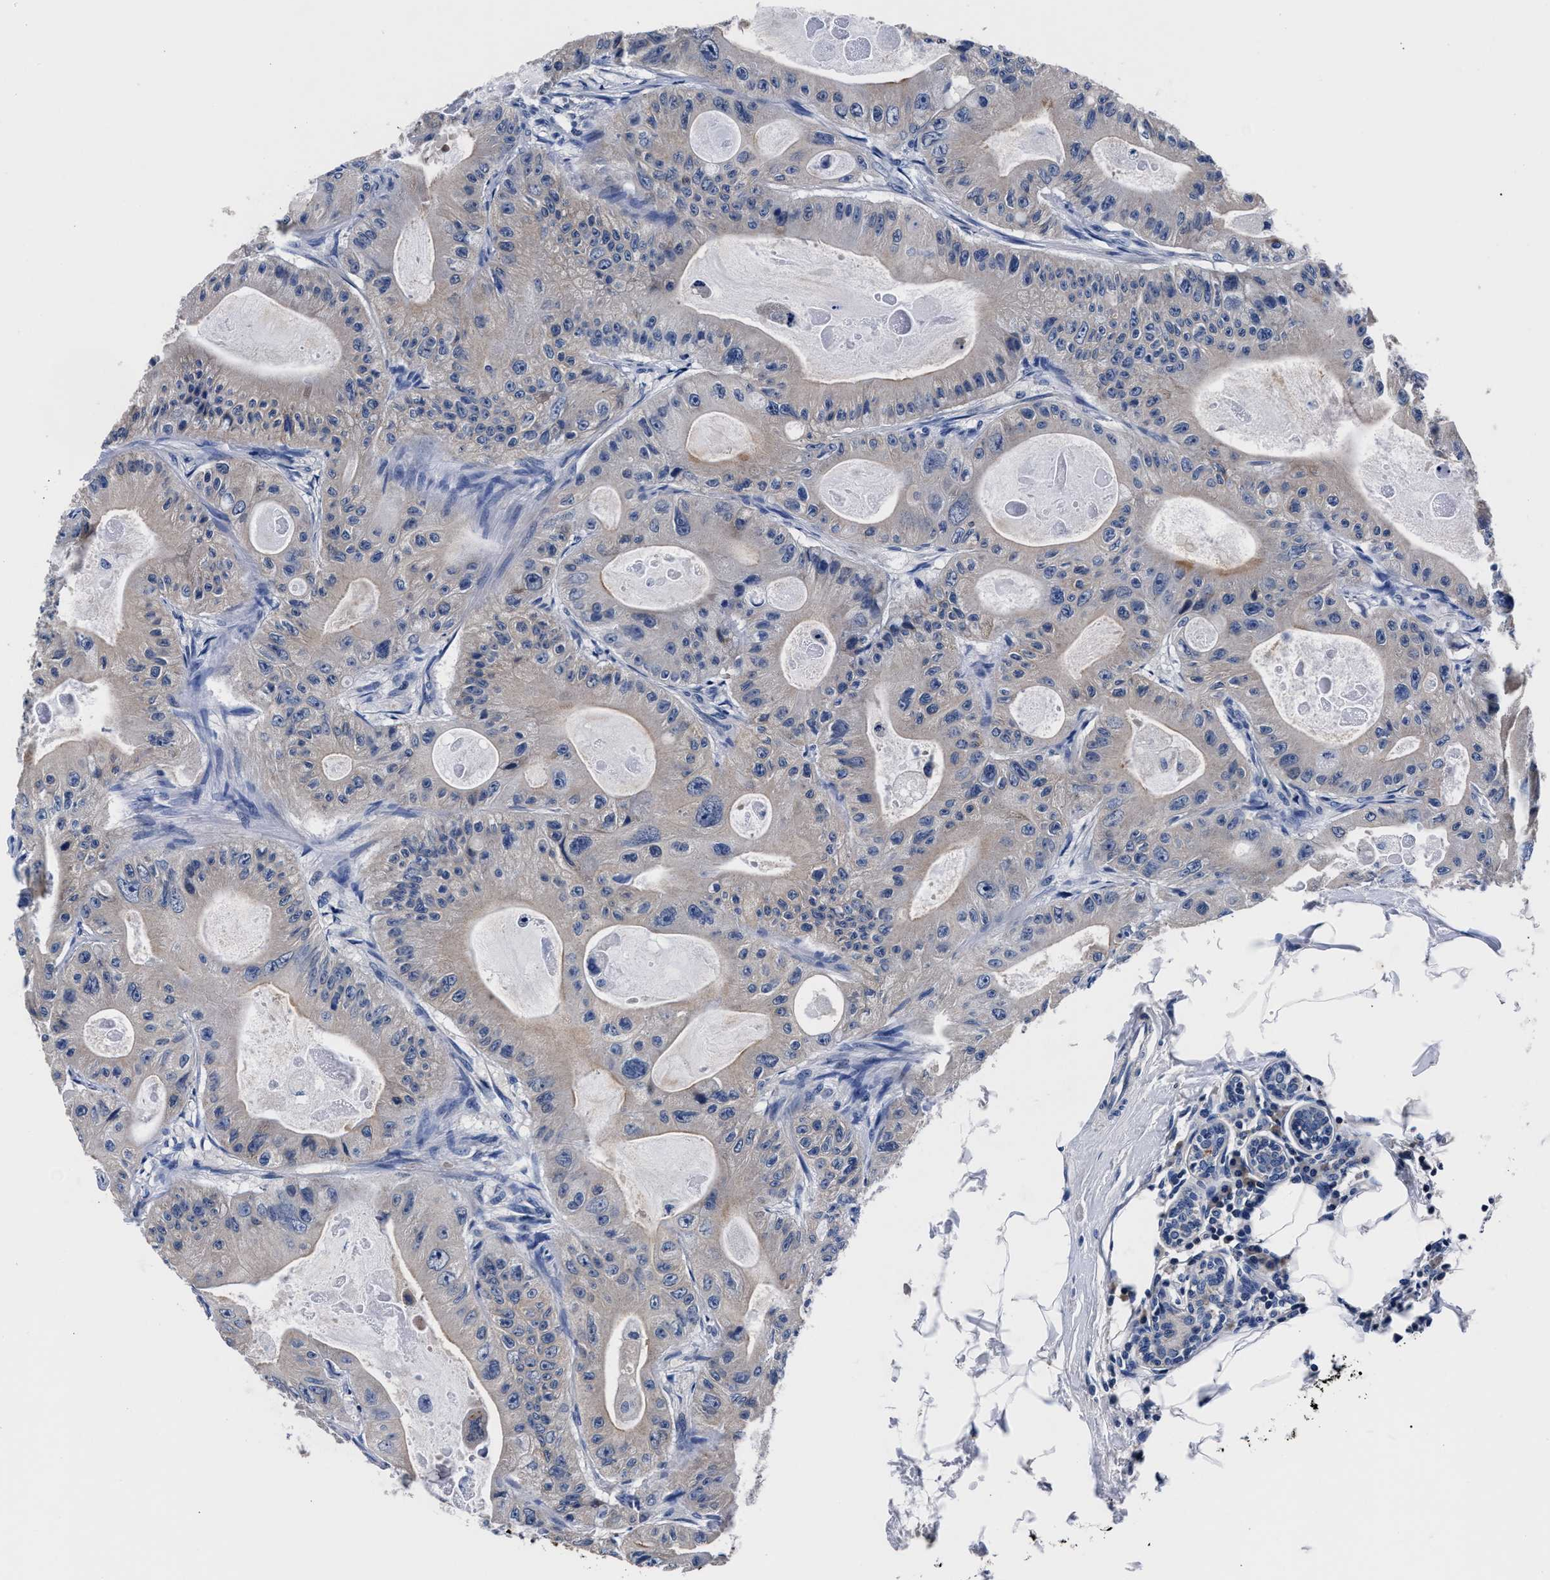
{"staining": {"intensity": "negative", "quantity": "none", "location": "none"}, "tissue": "colorectal cancer", "cell_type": "Tumor cells", "image_type": "cancer", "snomed": [{"axis": "morphology", "description": "Adenocarcinoma, NOS"}, {"axis": "topography", "description": "Colon"}], "caption": "A high-resolution micrograph shows immunohistochemistry (IHC) staining of colorectal cancer (adenocarcinoma), which exhibits no significant positivity in tumor cells.", "gene": "PHF24", "patient": {"sex": "female", "age": 46}}